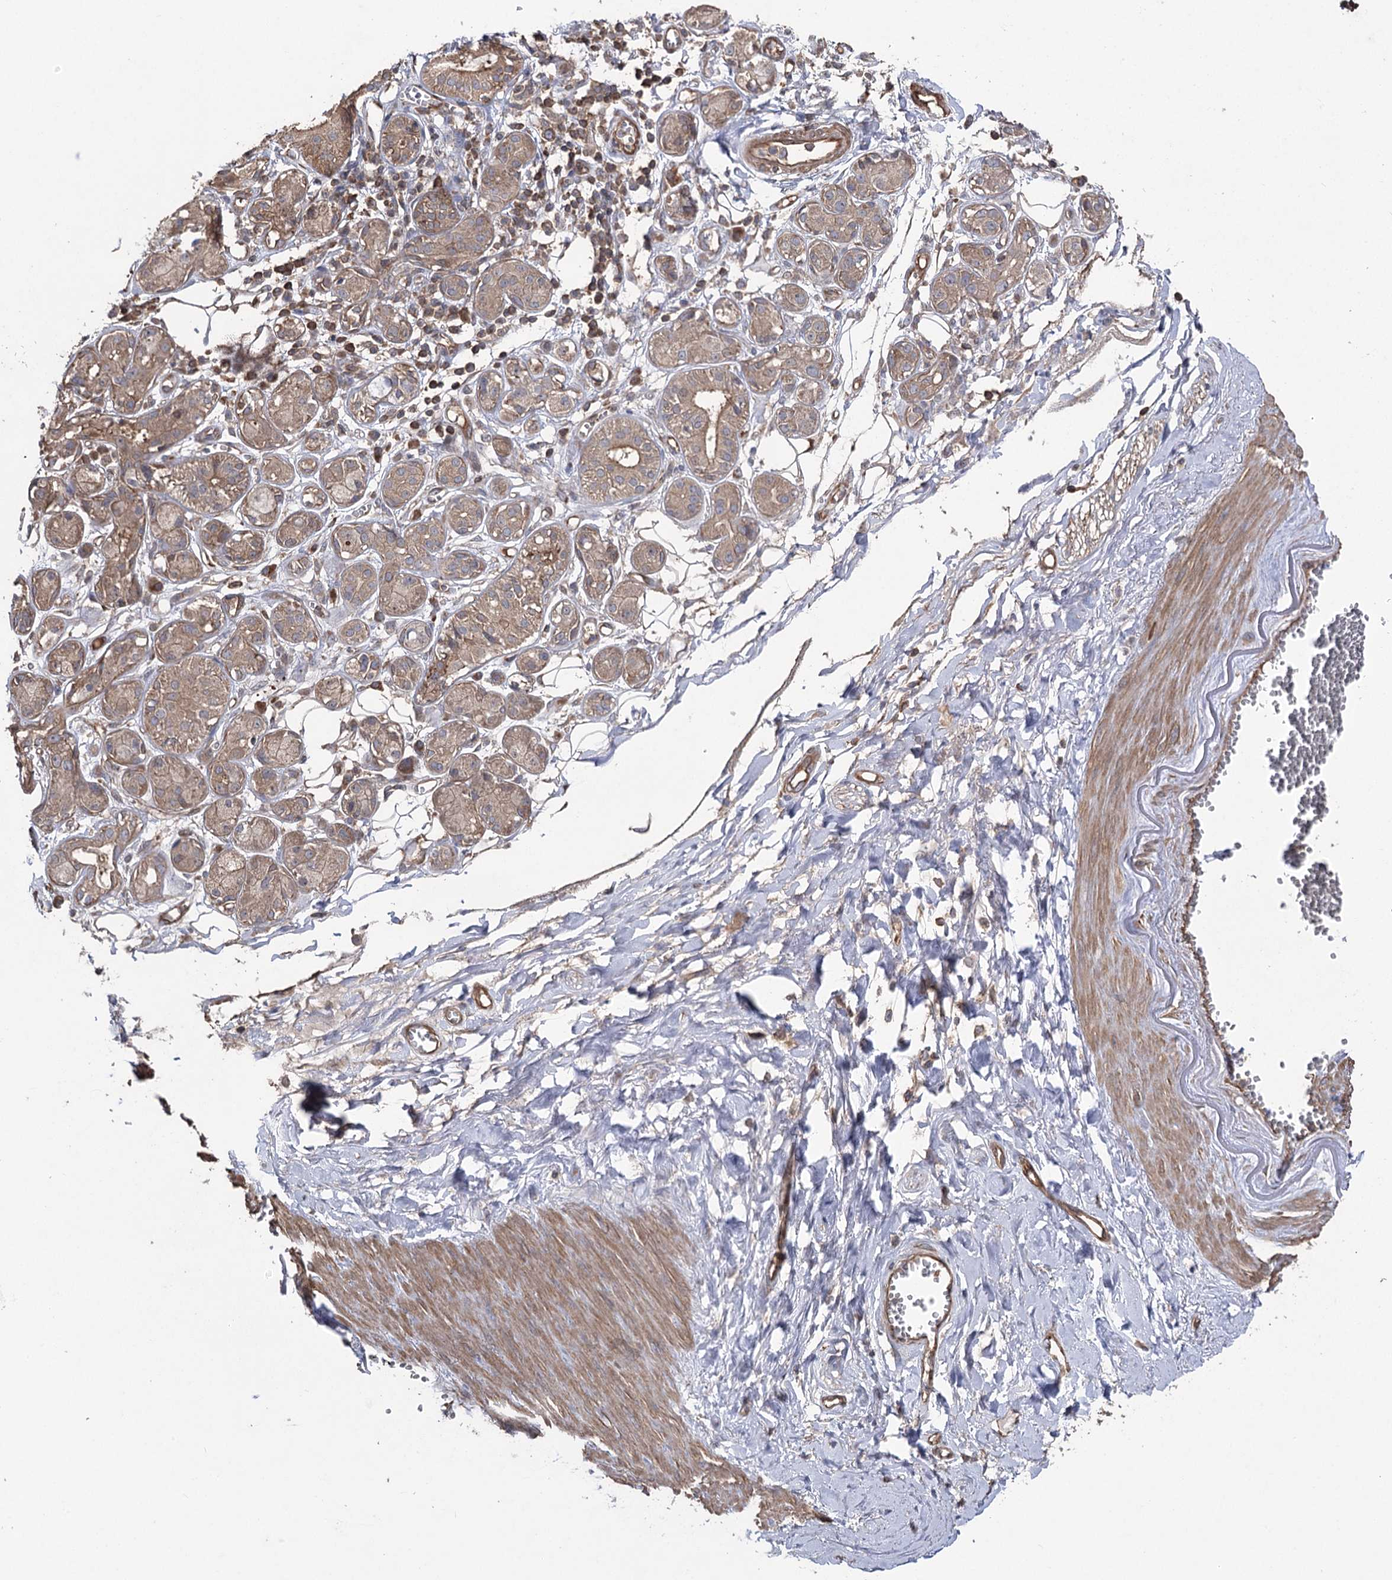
{"staining": {"intensity": "negative", "quantity": "none", "location": "none"}, "tissue": "adipose tissue", "cell_type": "Adipocytes", "image_type": "normal", "snomed": [{"axis": "morphology", "description": "Normal tissue, NOS"}, {"axis": "morphology", "description": "Inflammation, NOS"}, {"axis": "topography", "description": "Salivary gland"}, {"axis": "topography", "description": "Peripheral nerve tissue"}], "caption": "Image shows no protein staining in adipocytes of unremarkable adipose tissue. The staining was performed using DAB (3,3'-diaminobenzidine) to visualize the protein expression in brown, while the nuclei were stained in blue with hematoxylin (Magnification: 20x).", "gene": "LARS2", "patient": {"sex": "female", "age": 75}}